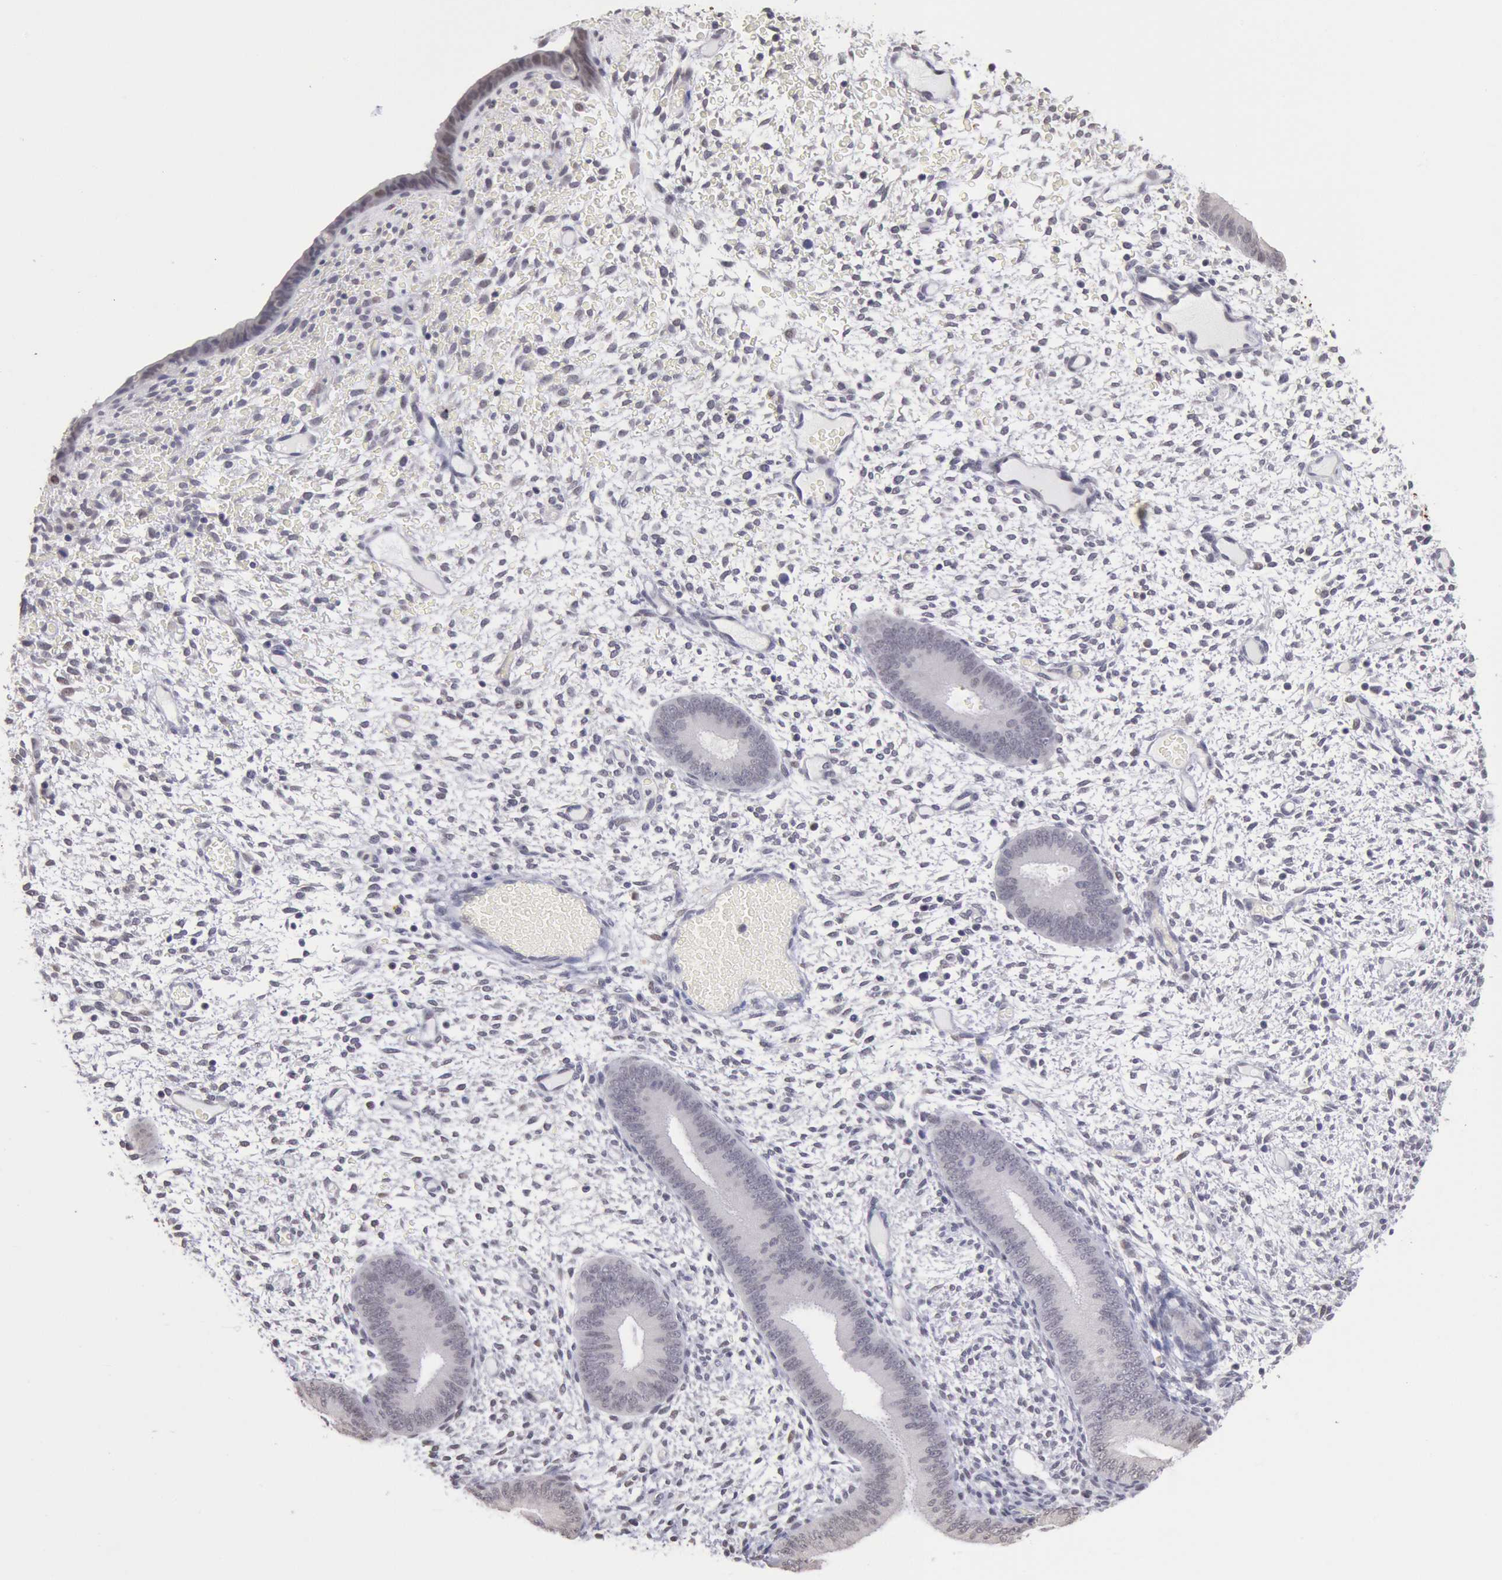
{"staining": {"intensity": "negative", "quantity": "none", "location": "none"}, "tissue": "endometrium", "cell_type": "Cells in endometrial stroma", "image_type": "normal", "snomed": [{"axis": "morphology", "description": "Normal tissue, NOS"}, {"axis": "topography", "description": "Endometrium"}], "caption": "Image shows no protein staining in cells in endometrial stroma of normal endometrium.", "gene": "MYH6", "patient": {"sex": "female", "age": 42}}